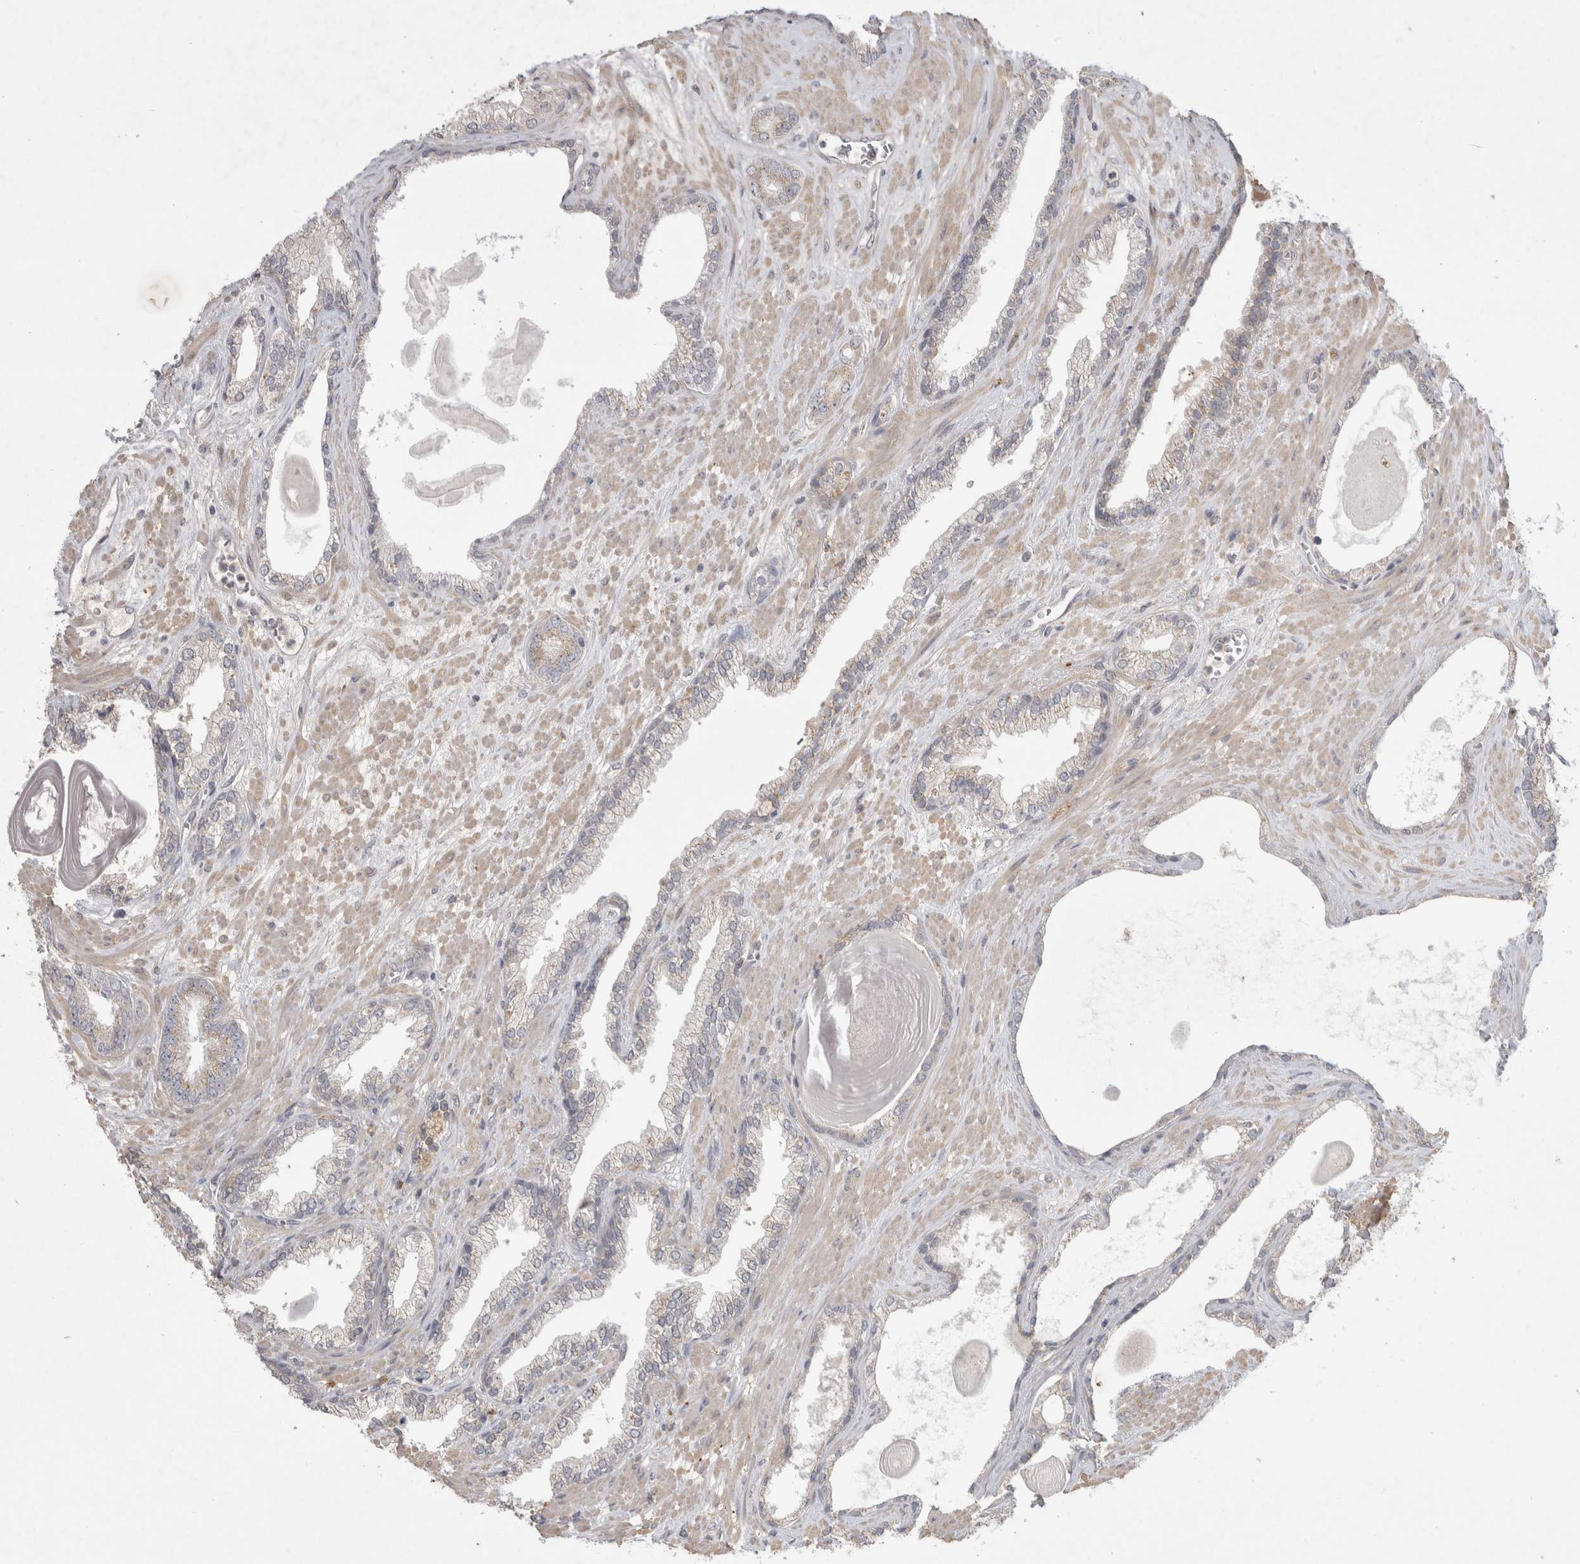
{"staining": {"intensity": "weak", "quantity": "25%-75%", "location": "cytoplasmic/membranous"}, "tissue": "prostate cancer", "cell_type": "Tumor cells", "image_type": "cancer", "snomed": [{"axis": "morphology", "description": "Adenocarcinoma, Low grade"}, {"axis": "topography", "description": "Prostate"}], "caption": "Prostate cancer (adenocarcinoma (low-grade)) tissue demonstrates weak cytoplasmic/membranous positivity in about 25%-75% of tumor cells", "gene": "SRD5A3", "patient": {"sex": "male", "age": 70}}